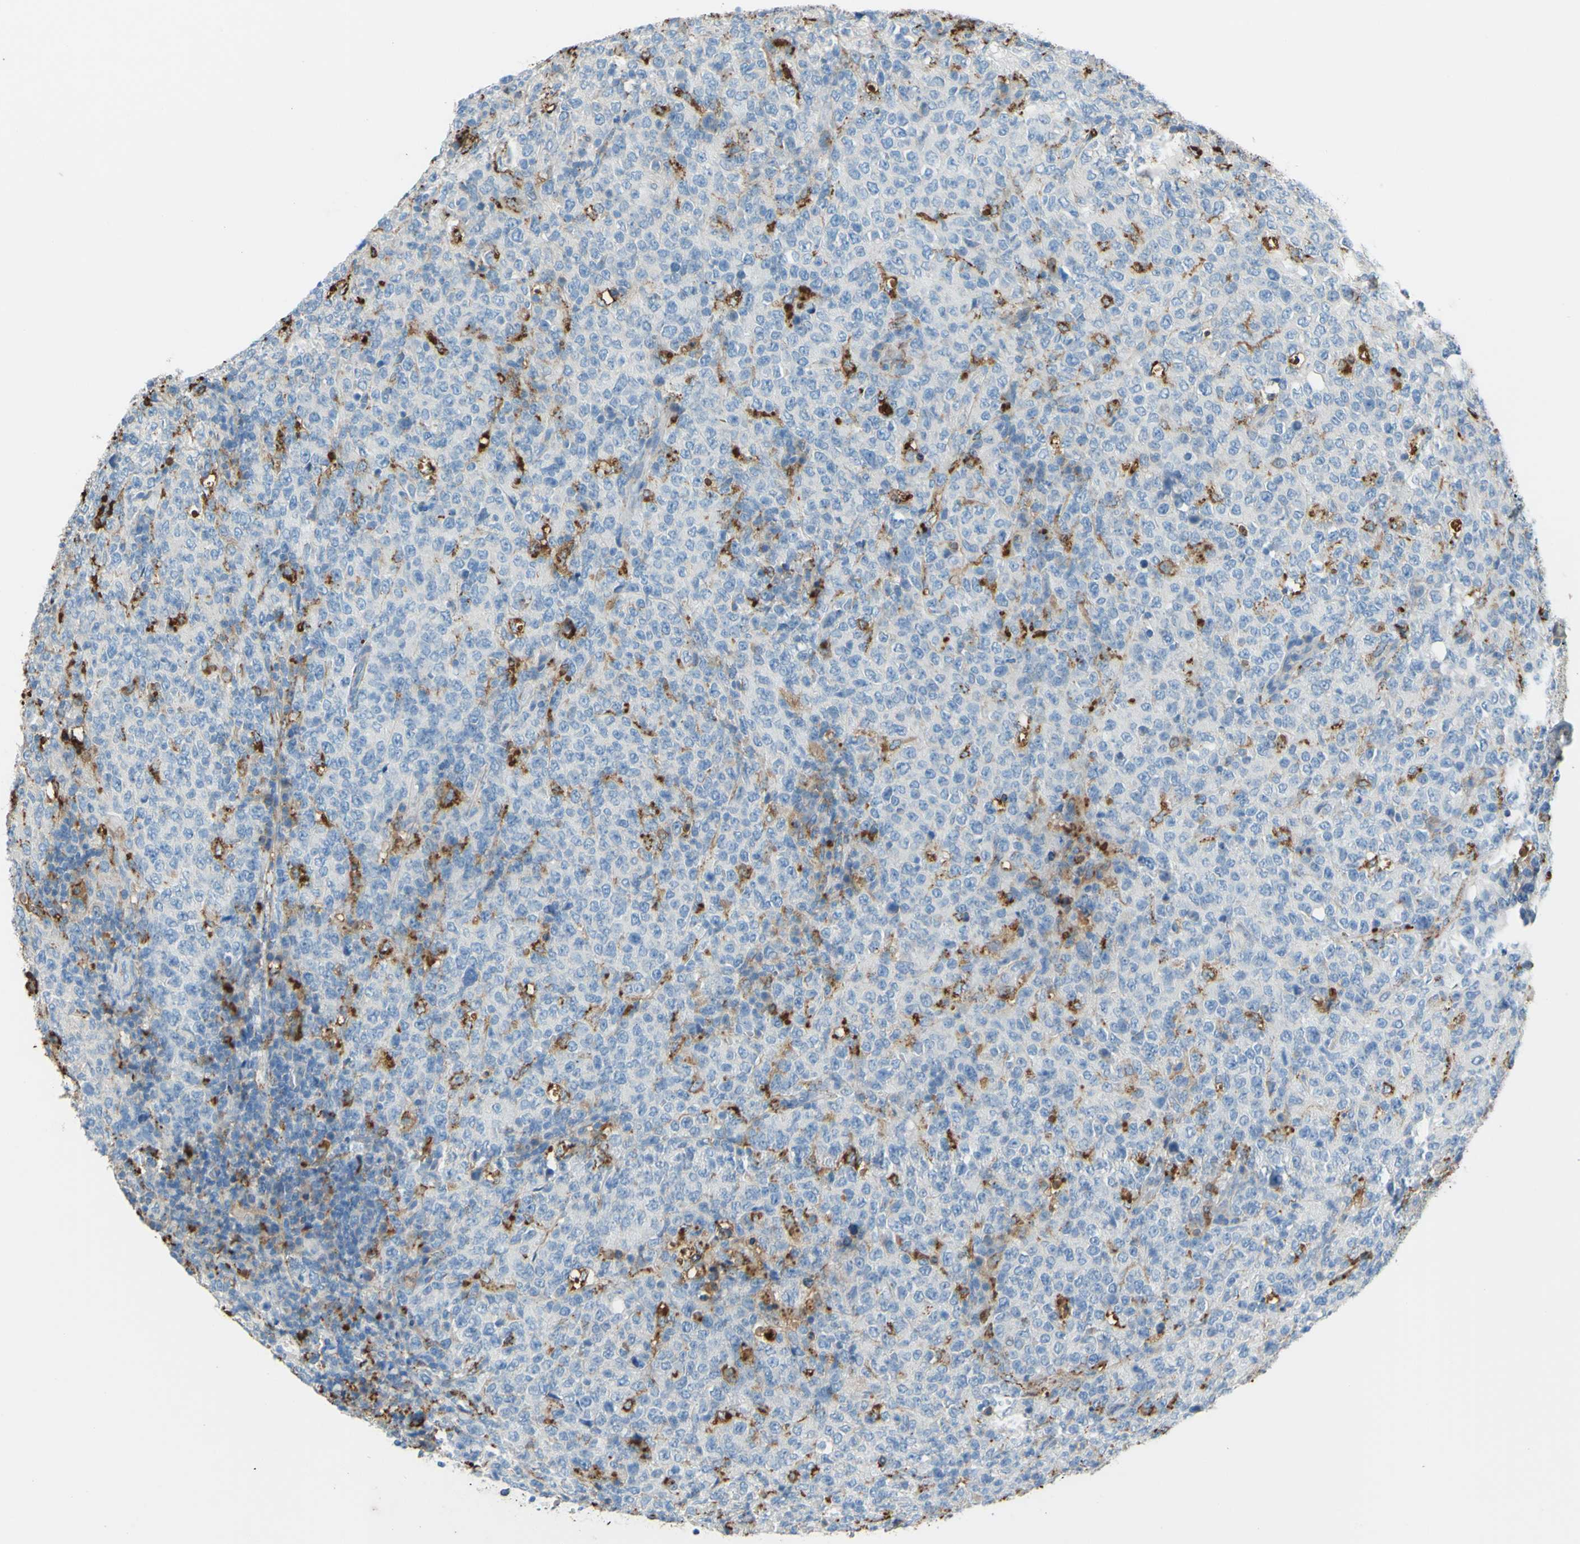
{"staining": {"intensity": "negative", "quantity": "none", "location": "none"}, "tissue": "lymphoma", "cell_type": "Tumor cells", "image_type": "cancer", "snomed": [{"axis": "morphology", "description": "Malignant lymphoma, non-Hodgkin's type, High grade"}, {"axis": "topography", "description": "Tonsil"}], "caption": "Immunohistochemical staining of high-grade malignant lymphoma, non-Hodgkin's type demonstrates no significant staining in tumor cells.", "gene": "CTSD", "patient": {"sex": "female", "age": 36}}